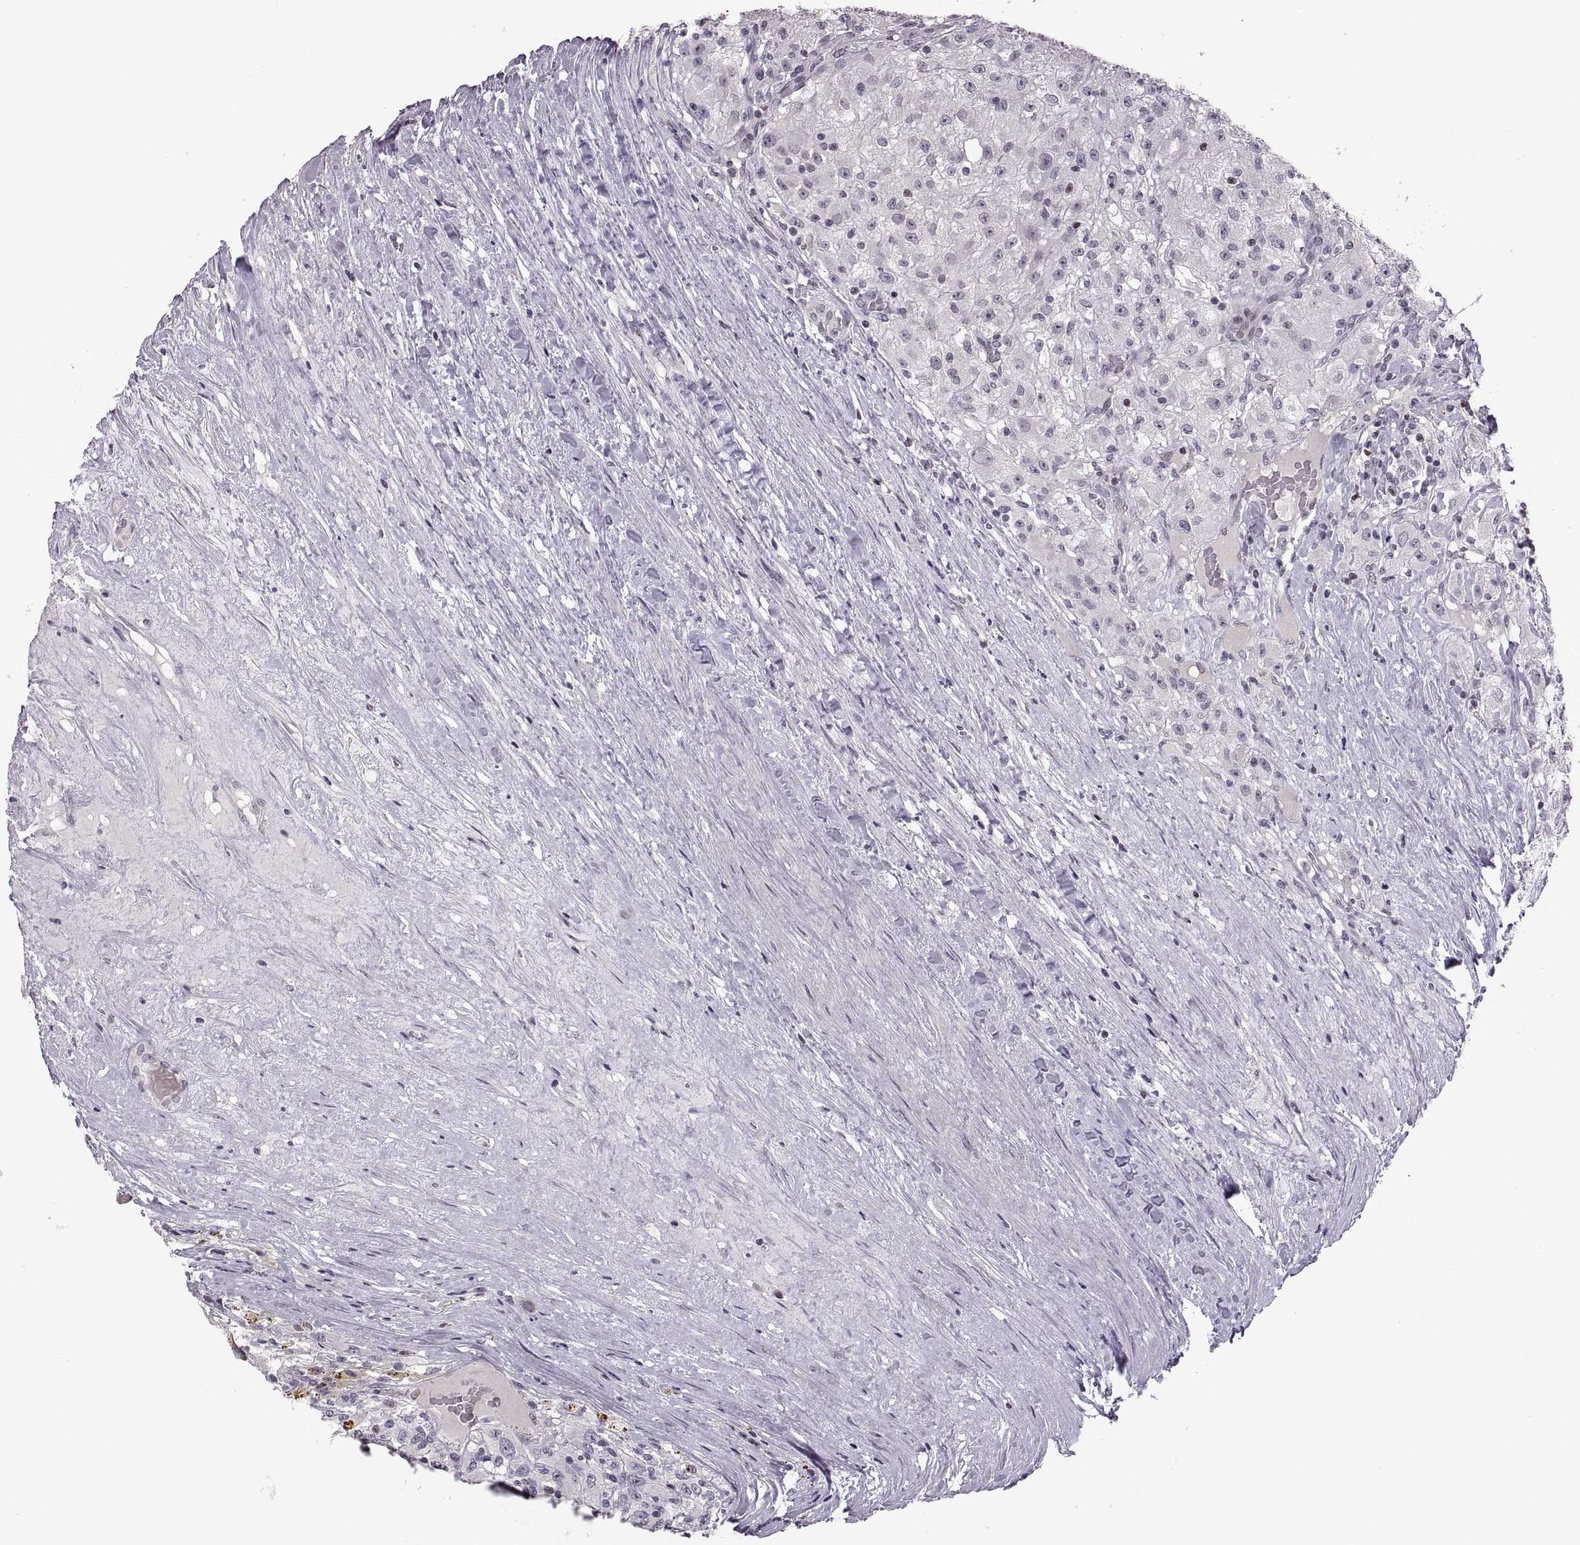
{"staining": {"intensity": "negative", "quantity": "none", "location": "none"}, "tissue": "renal cancer", "cell_type": "Tumor cells", "image_type": "cancer", "snomed": [{"axis": "morphology", "description": "Adenocarcinoma, NOS"}, {"axis": "topography", "description": "Kidney"}], "caption": "Immunohistochemical staining of renal cancer shows no significant expression in tumor cells.", "gene": "NEK2", "patient": {"sex": "female", "age": 67}}